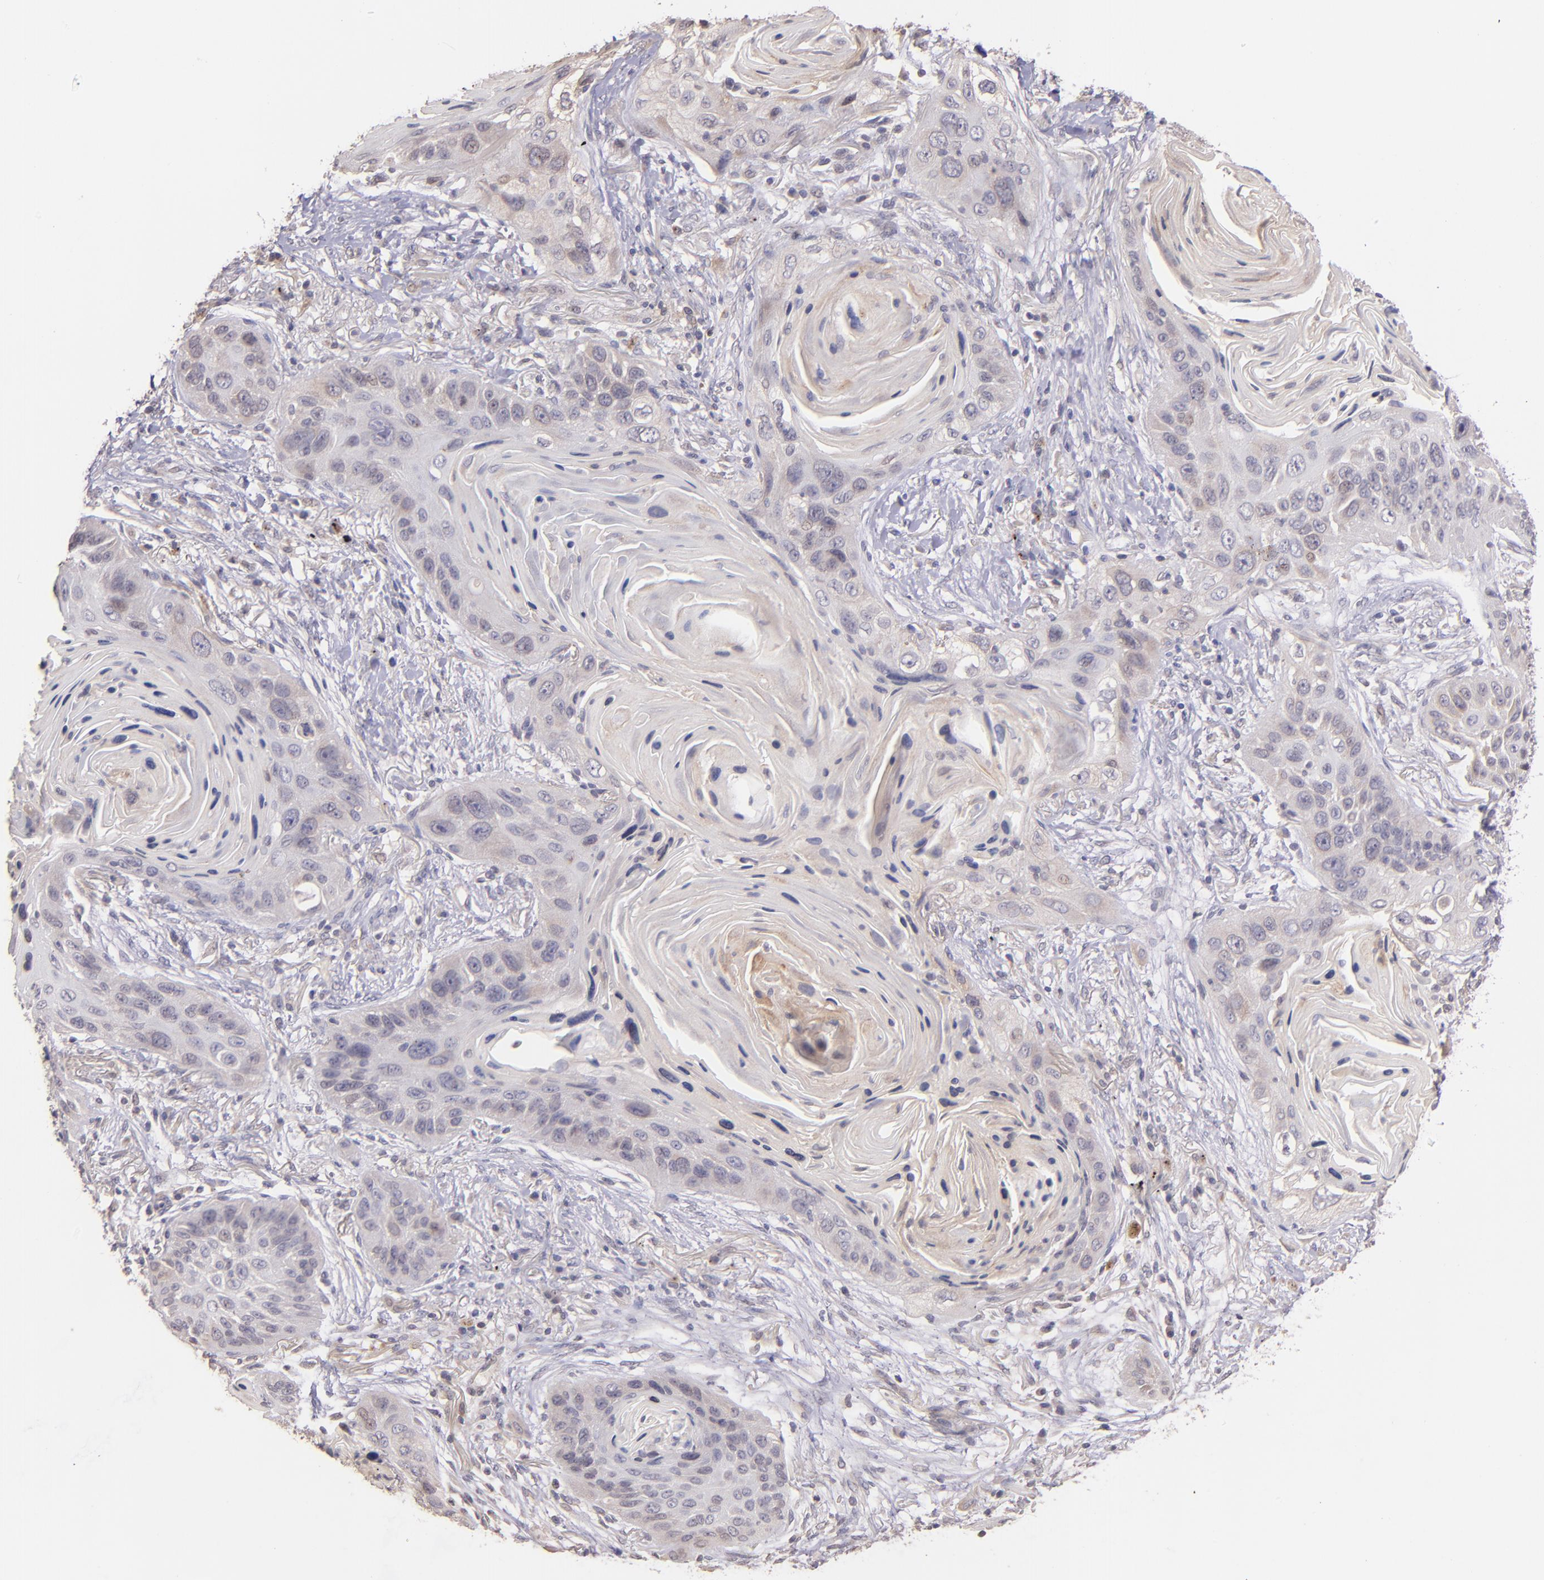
{"staining": {"intensity": "weak", "quantity": "<25%", "location": "cytoplasmic/membranous"}, "tissue": "lung cancer", "cell_type": "Tumor cells", "image_type": "cancer", "snomed": [{"axis": "morphology", "description": "Squamous cell carcinoma, NOS"}, {"axis": "topography", "description": "Lung"}], "caption": "An immunohistochemistry micrograph of squamous cell carcinoma (lung) is shown. There is no staining in tumor cells of squamous cell carcinoma (lung).", "gene": "NUP62CL", "patient": {"sex": "female", "age": 67}}